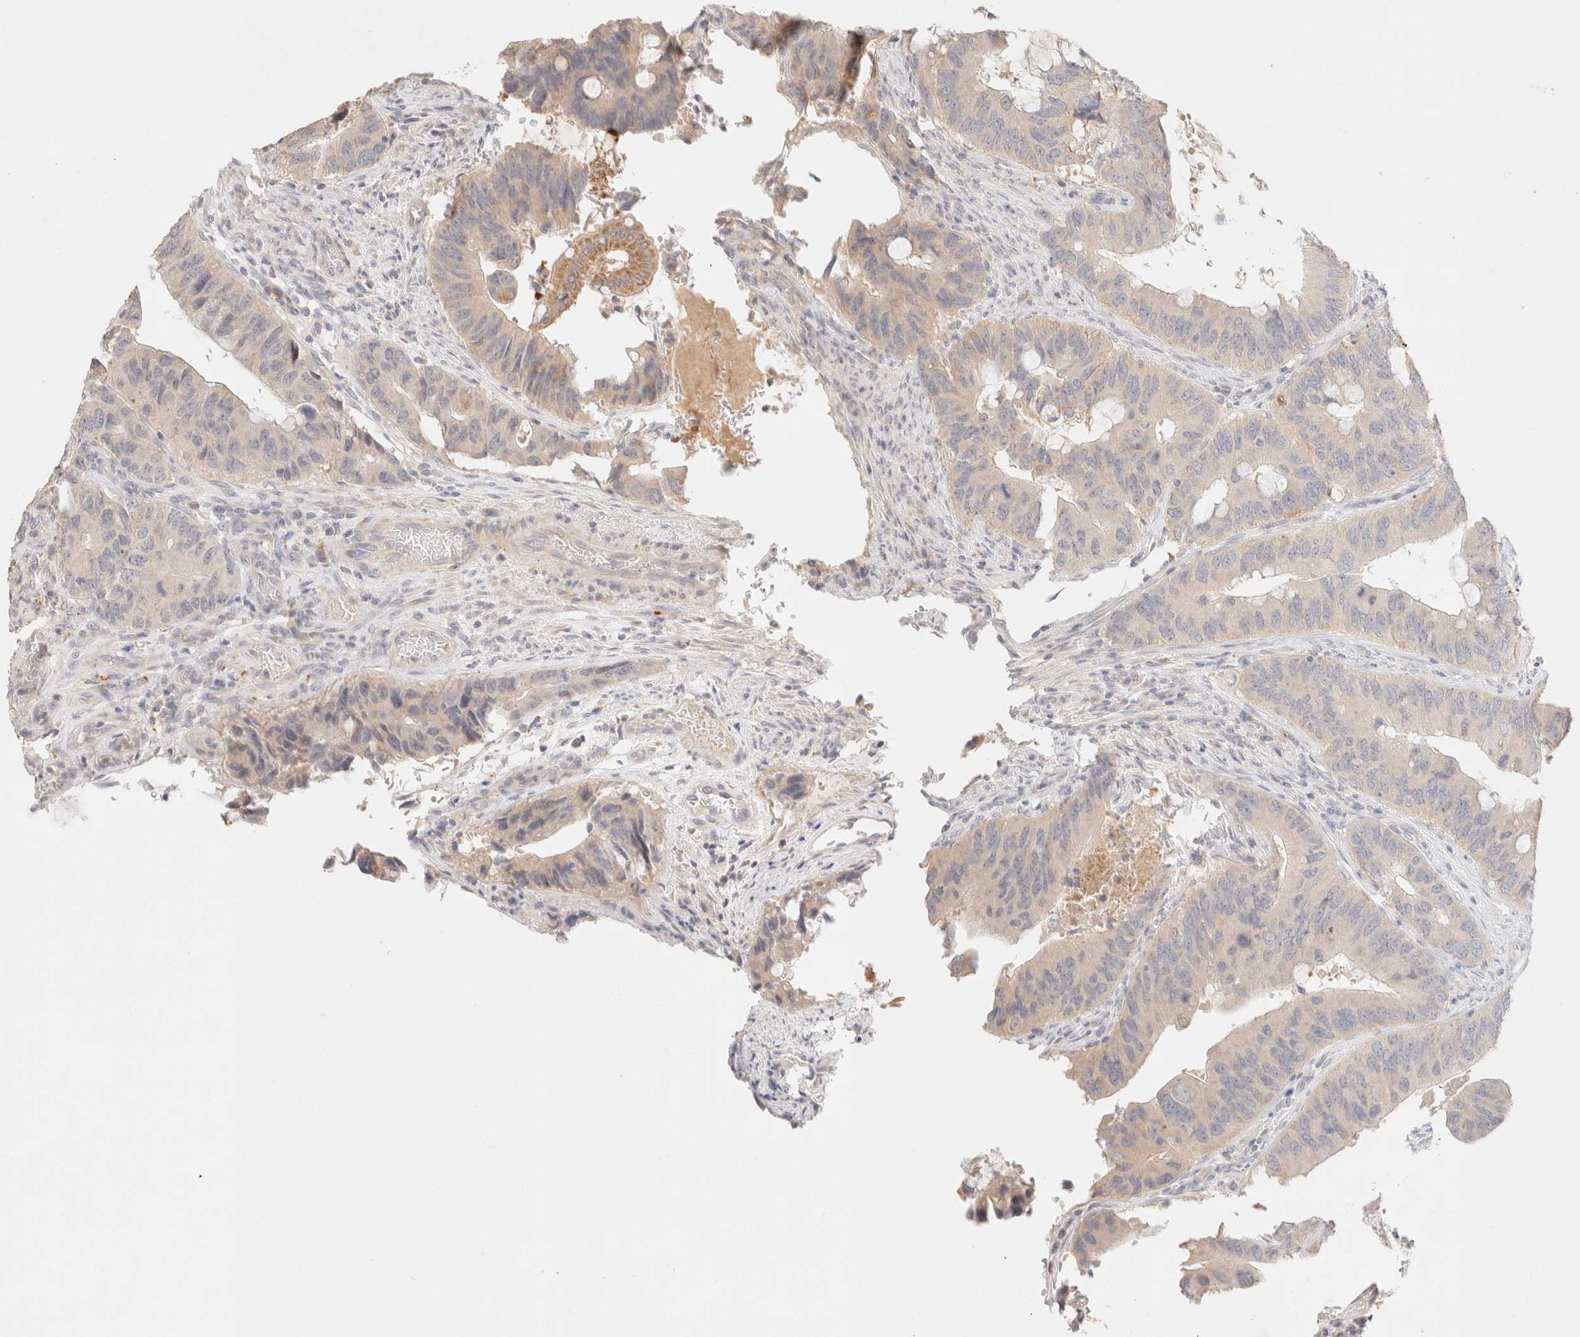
{"staining": {"intensity": "negative", "quantity": "none", "location": "none"}, "tissue": "colorectal cancer", "cell_type": "Tumor cells", "image_type": "cancer", "snomed": [{"axis": "morphology", "description": "Adenocarcinoma, NOS"}, {"axis": "topography", "description": "Colon"}], "caption": "High magnification brightfield microscopy of colorectal cancer stained with DAB (brown) and counterstained with hematoxylin (blue): tumor cells show no significant positivity.", "gene": "SNTB1", "patient": {"sex": "male", "age": 71}}